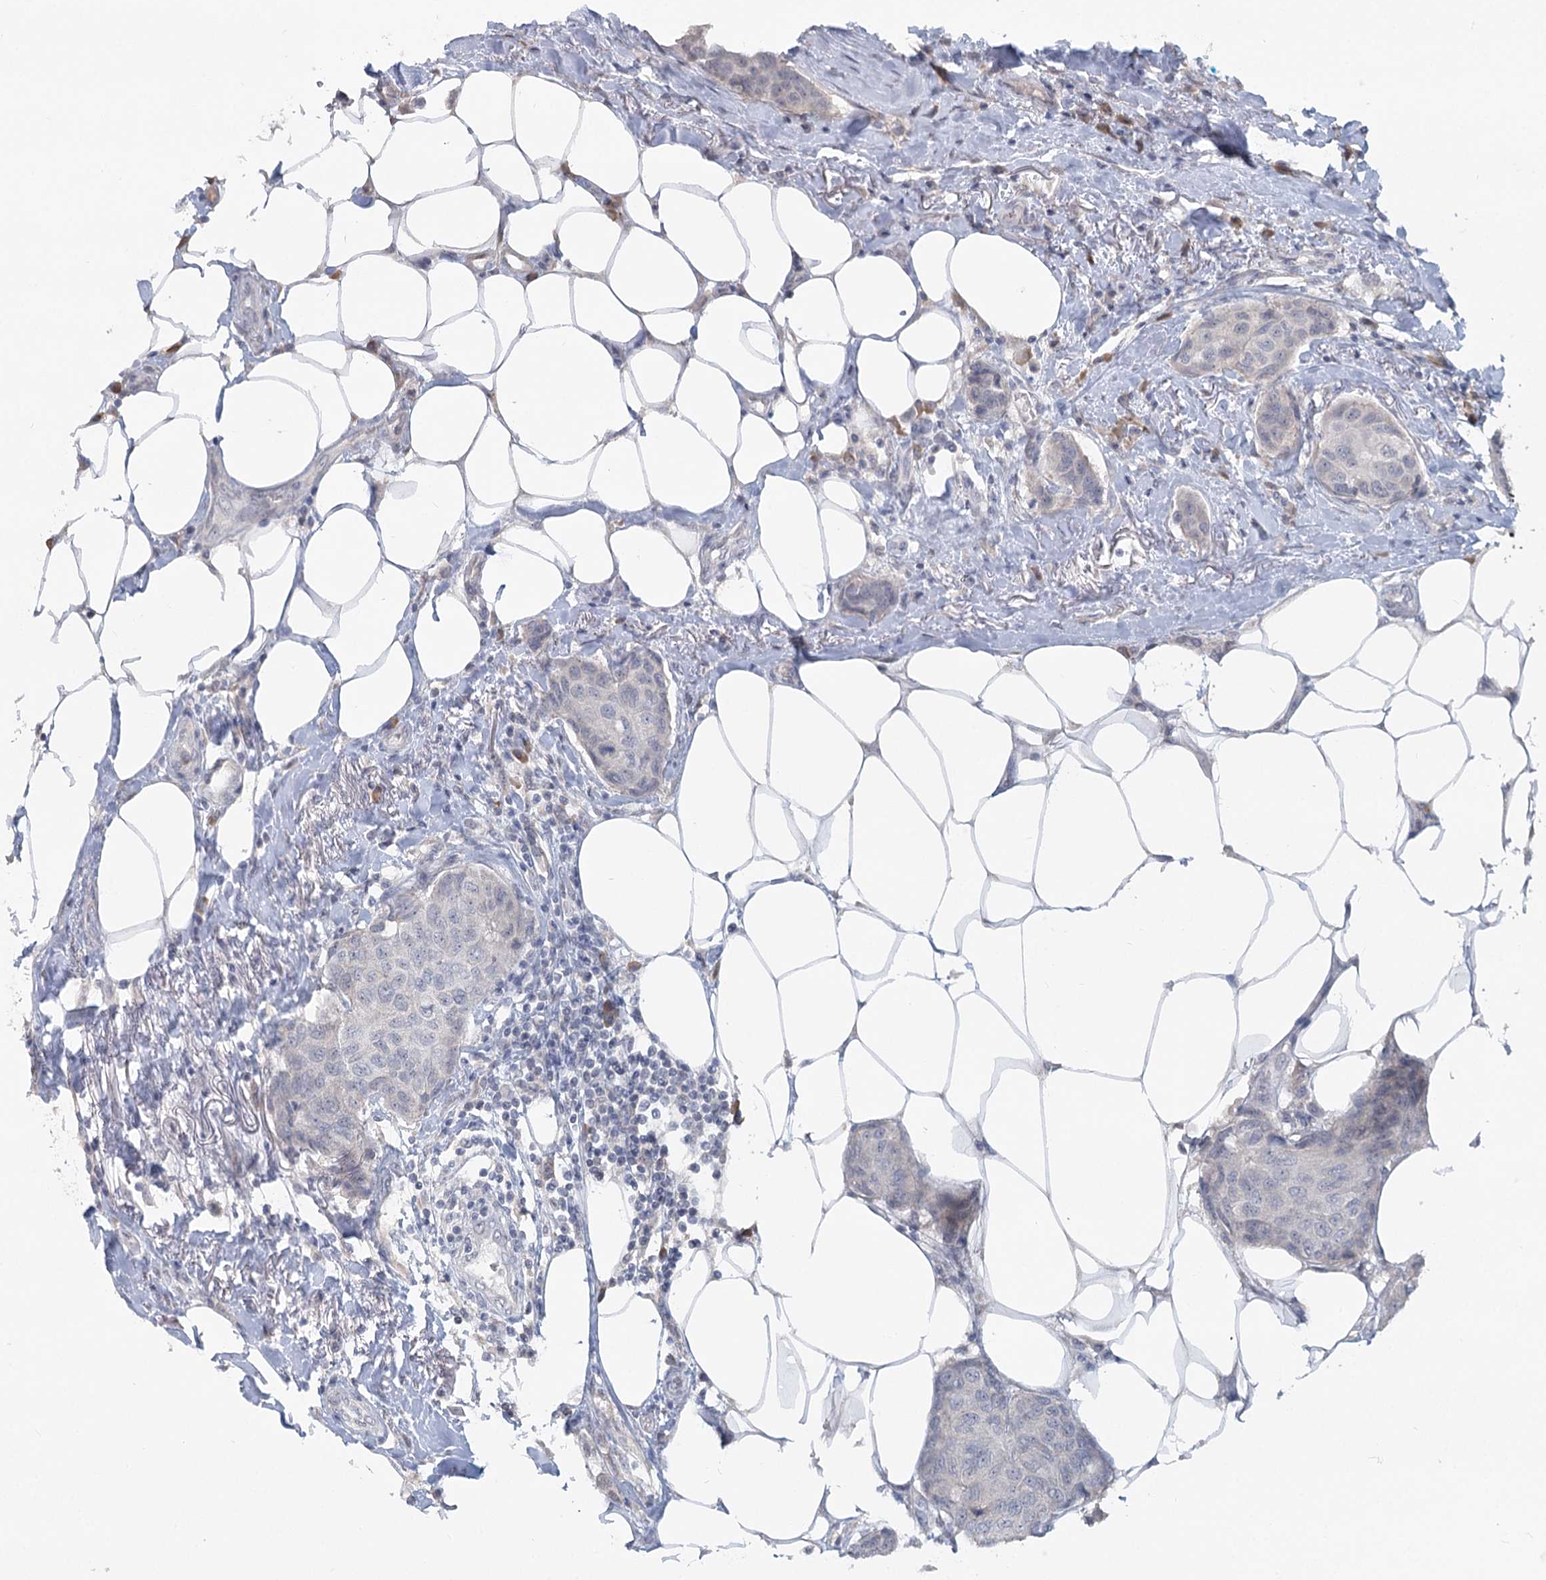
{"staining": {"intensity": "negative", "quantity": "none", "location": "none"}, "tissue": "breast cancer", "cell_type": "Tumor cells", "image_type": "cancer", "snomed": [{"axis": "morphology", "description": "Duct carcinoma"}, {"axis": "topography", "description": "Breast"}], "caption": "Human breast invasive ductal carcinoma stained for a protein using immunohistochemistry (IHC) demonstrates no positivity in tumor cells.", "gene": "SLC9A3", "patient": {"sex": "female", "age": 80}}